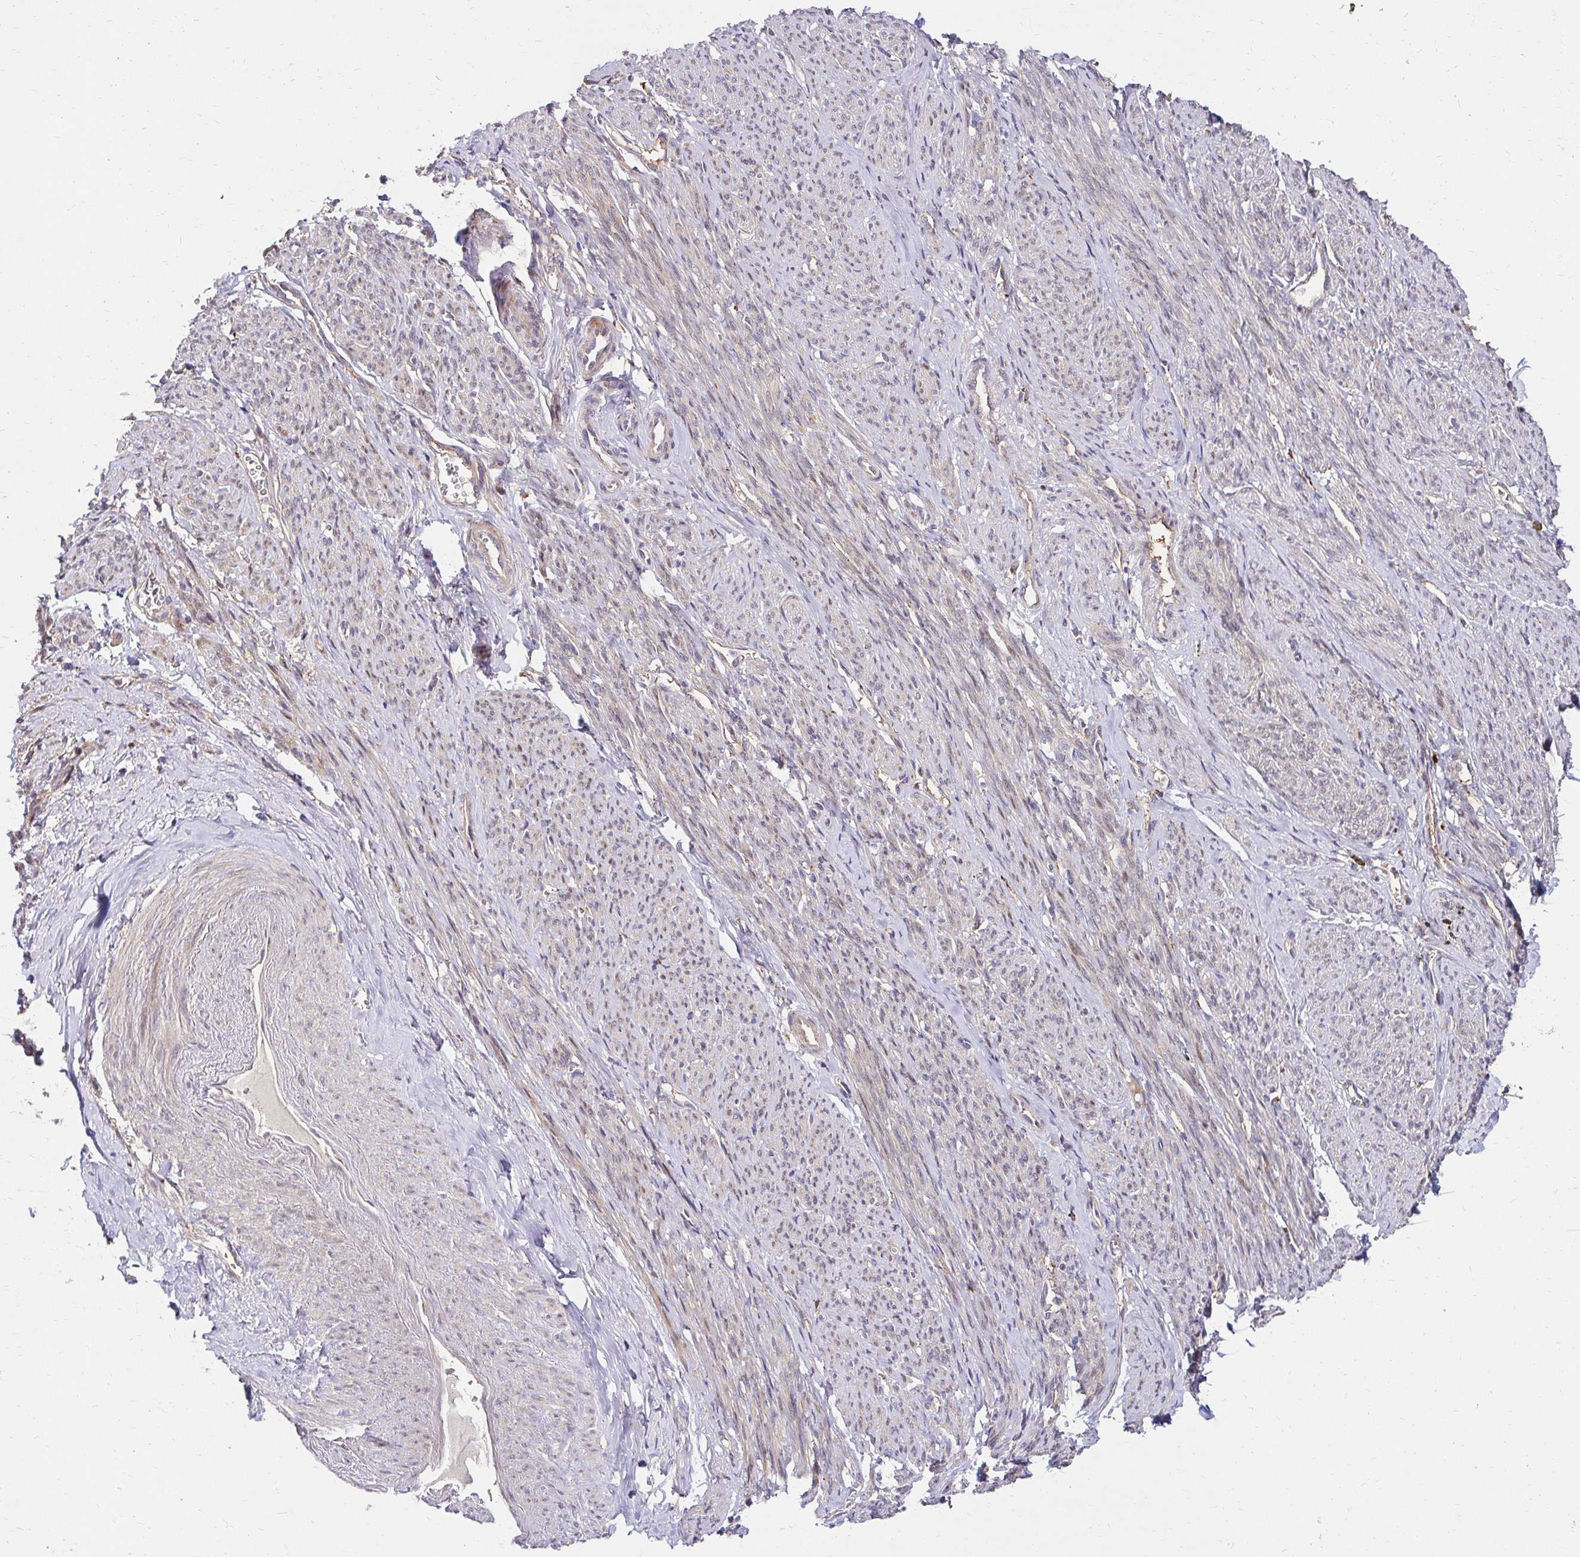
{"staining": {"intensity": "weak", "quantity": "25%-75%", "location": "cytoplasmic/membranous"}, "tissue": "smooth muscle", "cell_type": "Smooth muscle cells", "image_type": "normal", "snomed": [{"axis": "morphology", "description": "Normal tissue, NOS"}, {"axis": "topography", "description": "Smooth muscle"}], "caption": "Protein expression by immunohistochemistry displays weak cytoplasmic/membranous staining in approximately 25%-75% of smooth muscle cells in unremarkable smooth muscle. (brown staining indicates protein expression, while blue staining denotes nuclei).", "gene": "IDUA", "patient": {"sex": "female", "age": 65}}